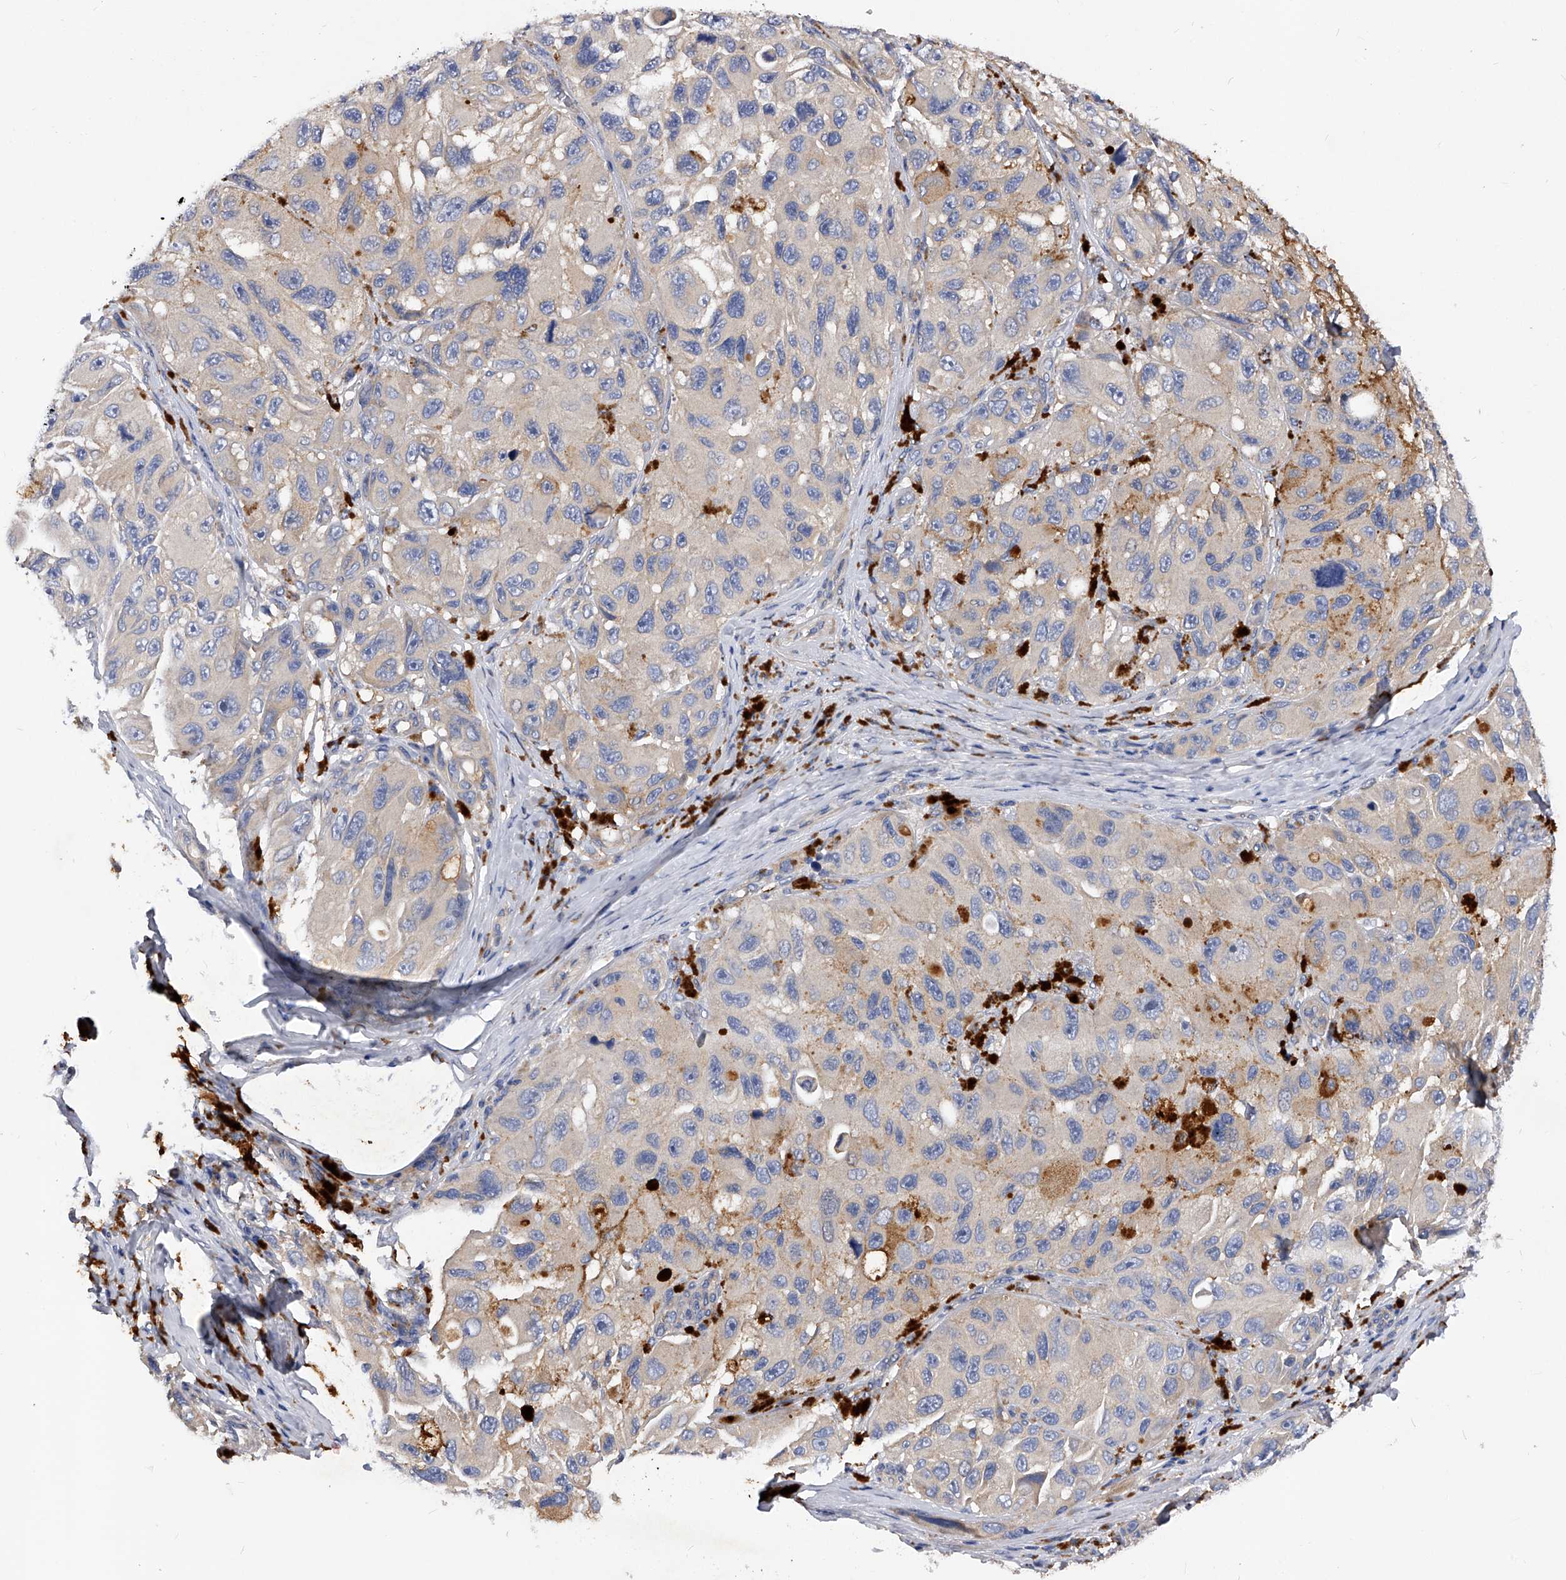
{"staining": {"intensity": "negative", "quantity": "none", "location": "none"}, "tissue": "melanoma", "cell_type": "Tumor cells", "image_type": "cancer", "snomed": [{"axis": "morphology", "description": "Malignant melanoma, NOS"}, {"axis": "topography", "description": "Skin"}], "caption": "Immunohistochemical staining of human melanoma displays no significant positivity in tumor cells.", "gene": "PPP5C", "patient": {"sex": "female", "age": 73}}